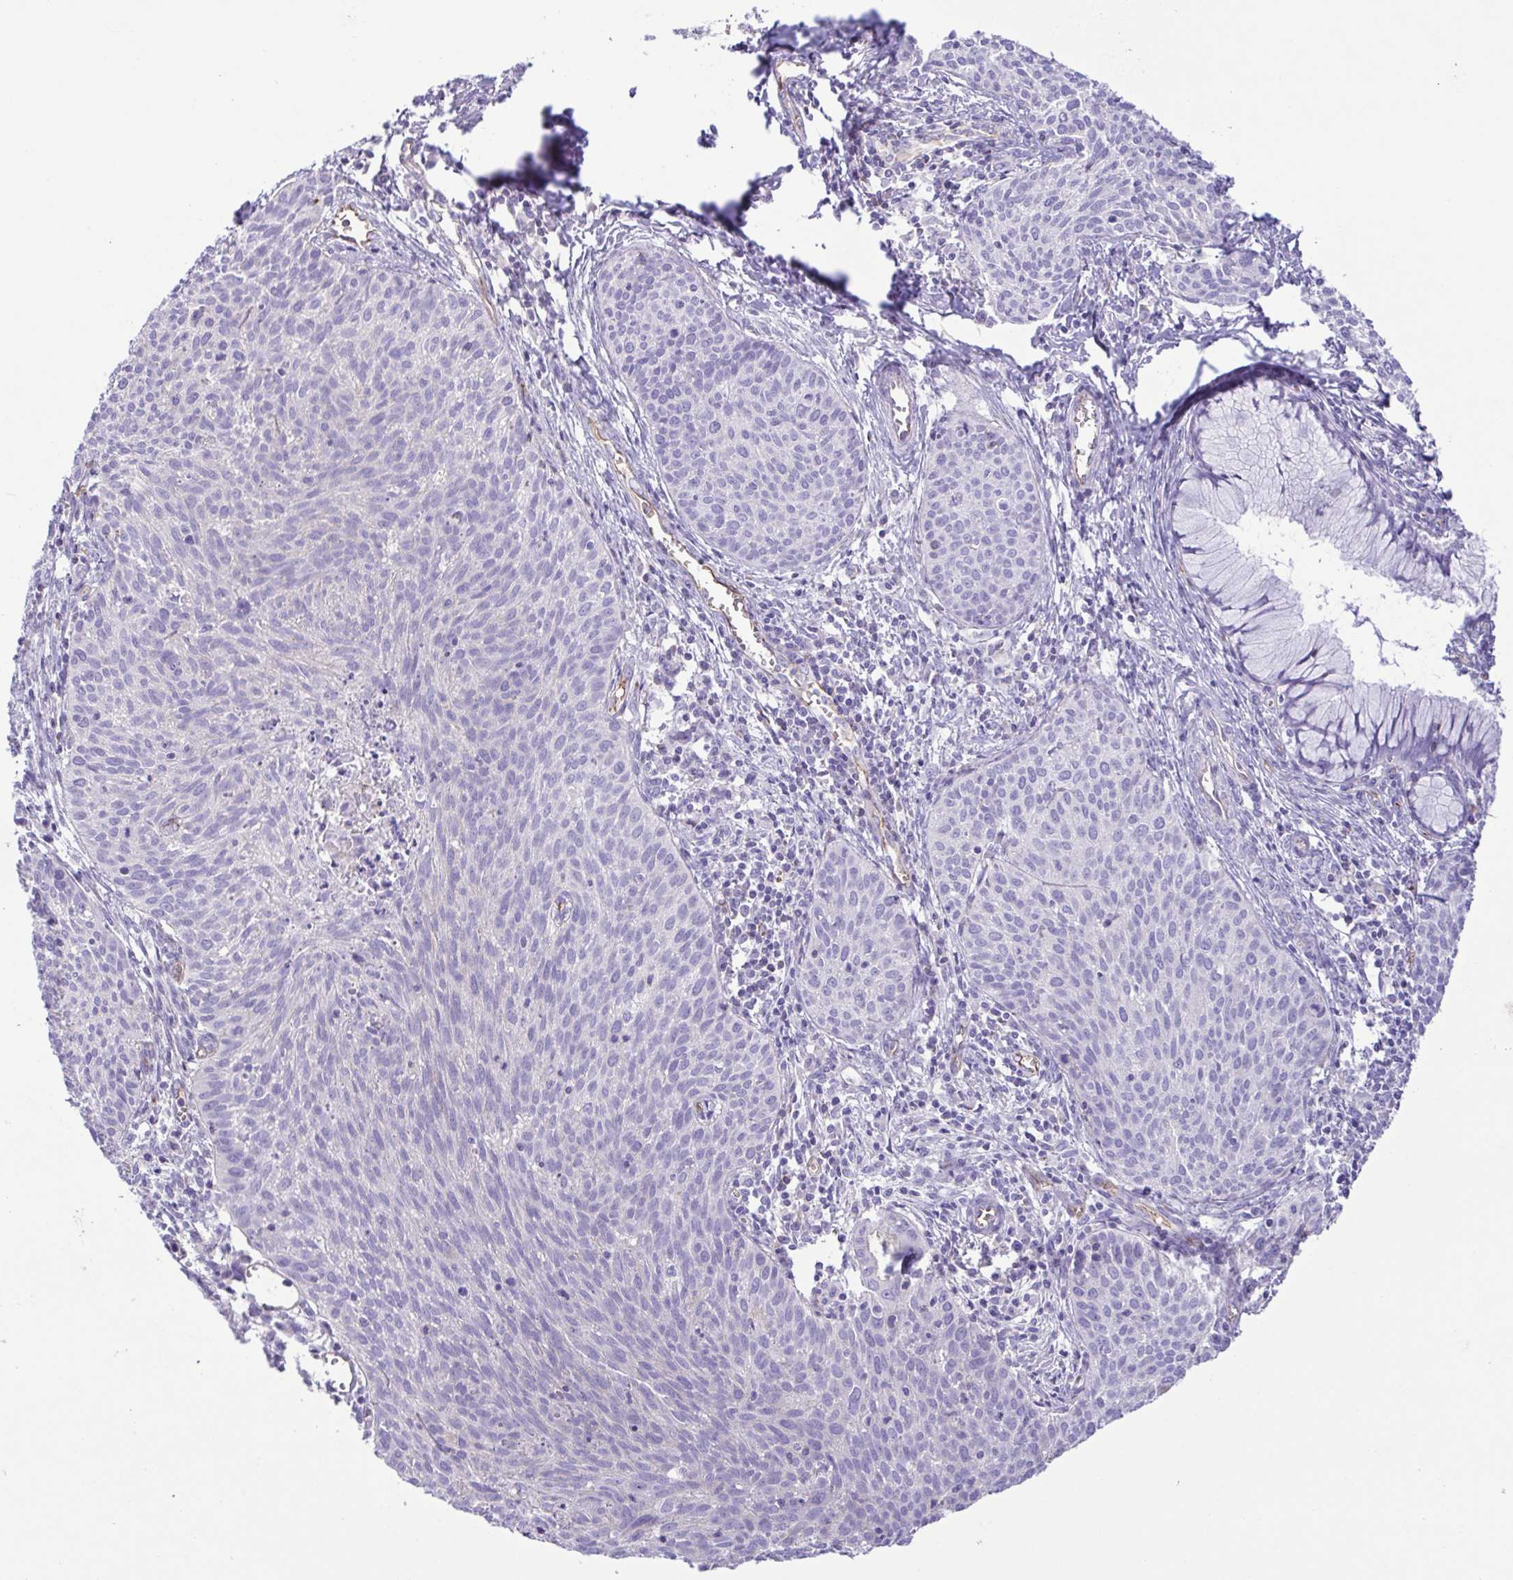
{"staining": {"intensity": "negative", "quantity": "none", "location": "none"}, "tissue": "cervical cancer", "cell_type": "Tumor cells", "image_type": "cancer", "snomed": [{"axis": "morphology", "description": "Squamous cell carcinoma, NOS"}, {"axis": "topography", "description": "Cervix"}], "caption": "The image exhibits no staining of tumor cells in cervical cancer.", "gene": "FLT1", "patient": {"sex": "female", "age": 38}}